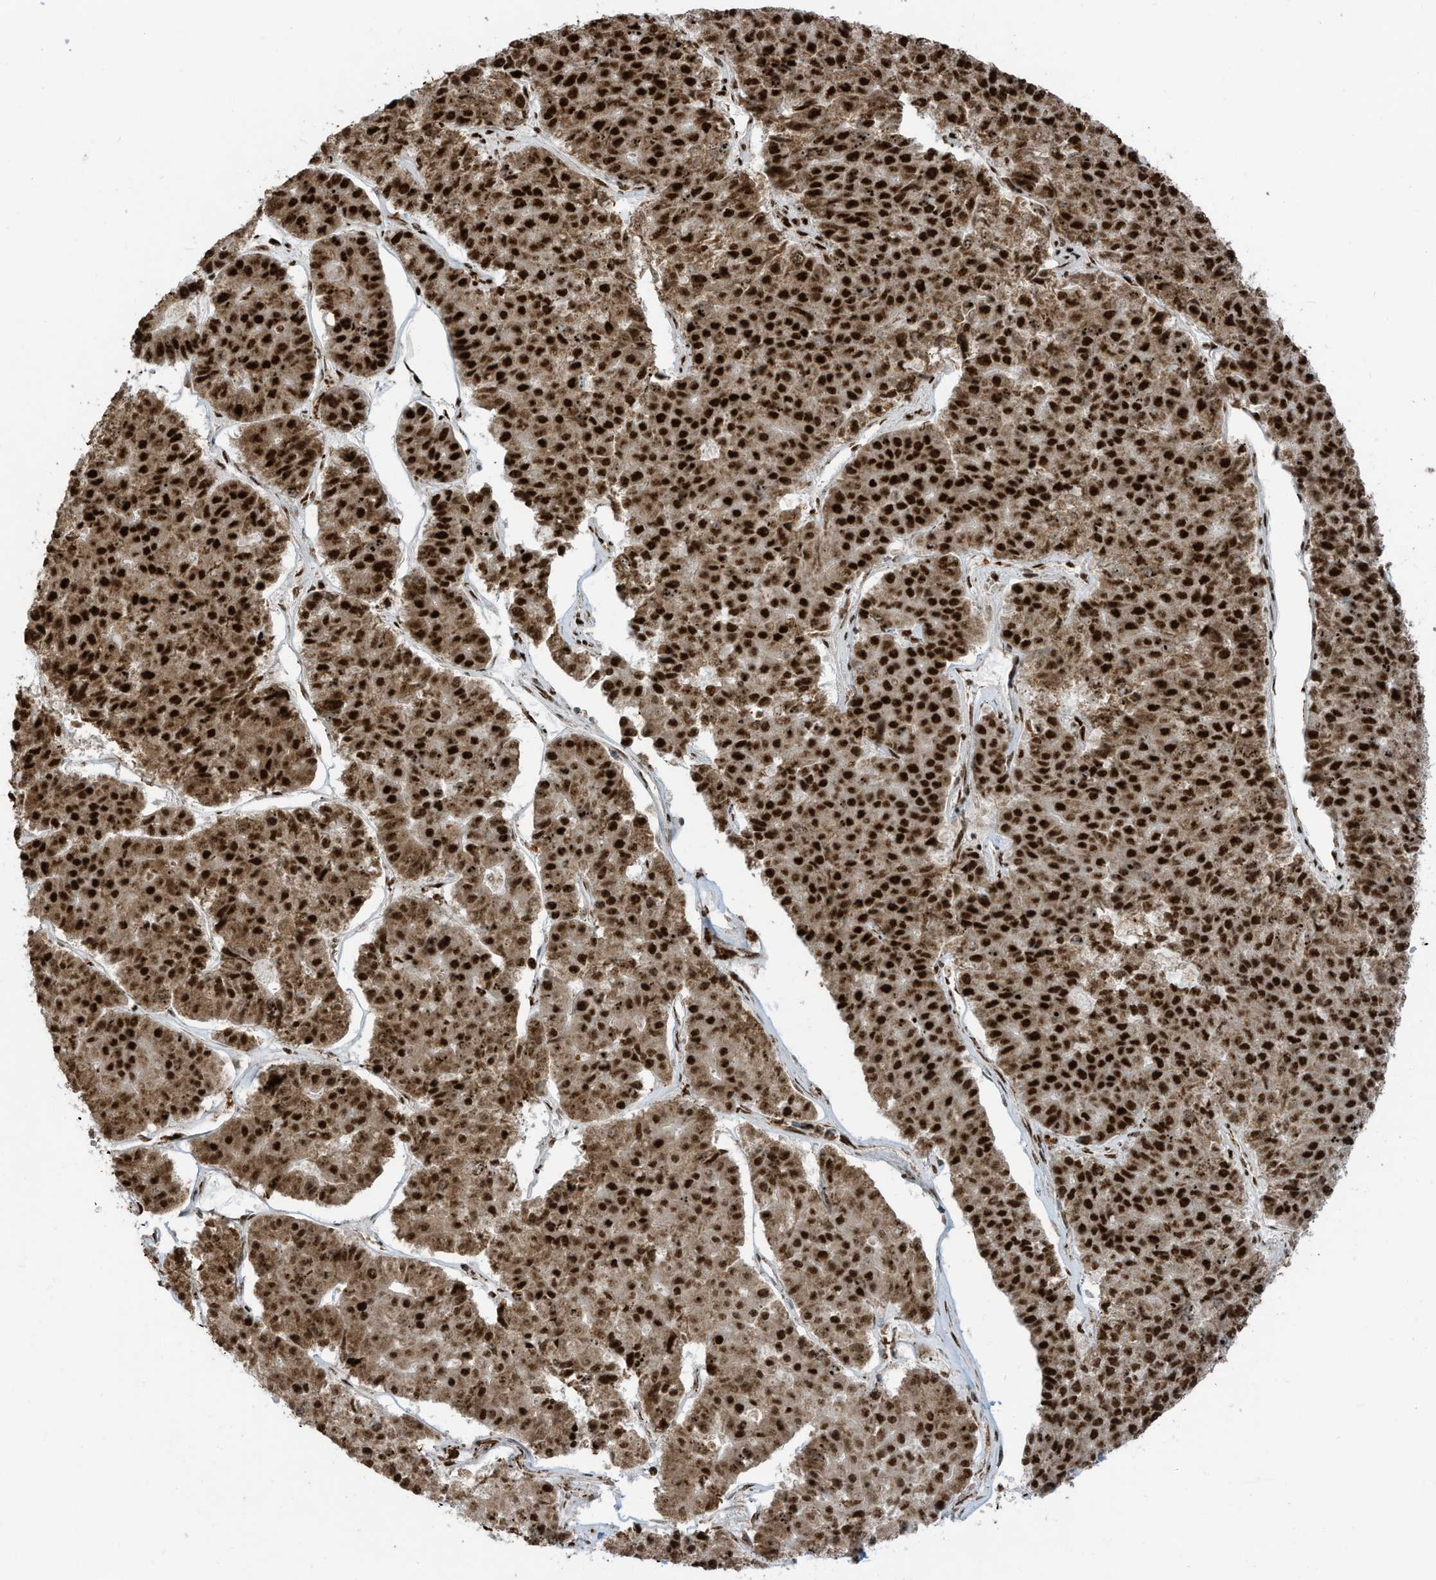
{"staining": {"intensity": "strong", "quantity": ">75%", "location": "nuclear"}, "tissue": "pancreatic cancer", "cell_type": "Tumor cells", "image_type": "cancer", "snomed": [{"axis": "morphology", "description": "Adenocarcinoma, NOS"}, {"axis": "topography", "description": "Pancreas"}], "caption": "Strong nuclear expression for a protein is seen in about >75% of tumor cells of pancreatic cancer using IHC.", "gene": "LBH", "patient": {"sex": "male", "age": 50}}